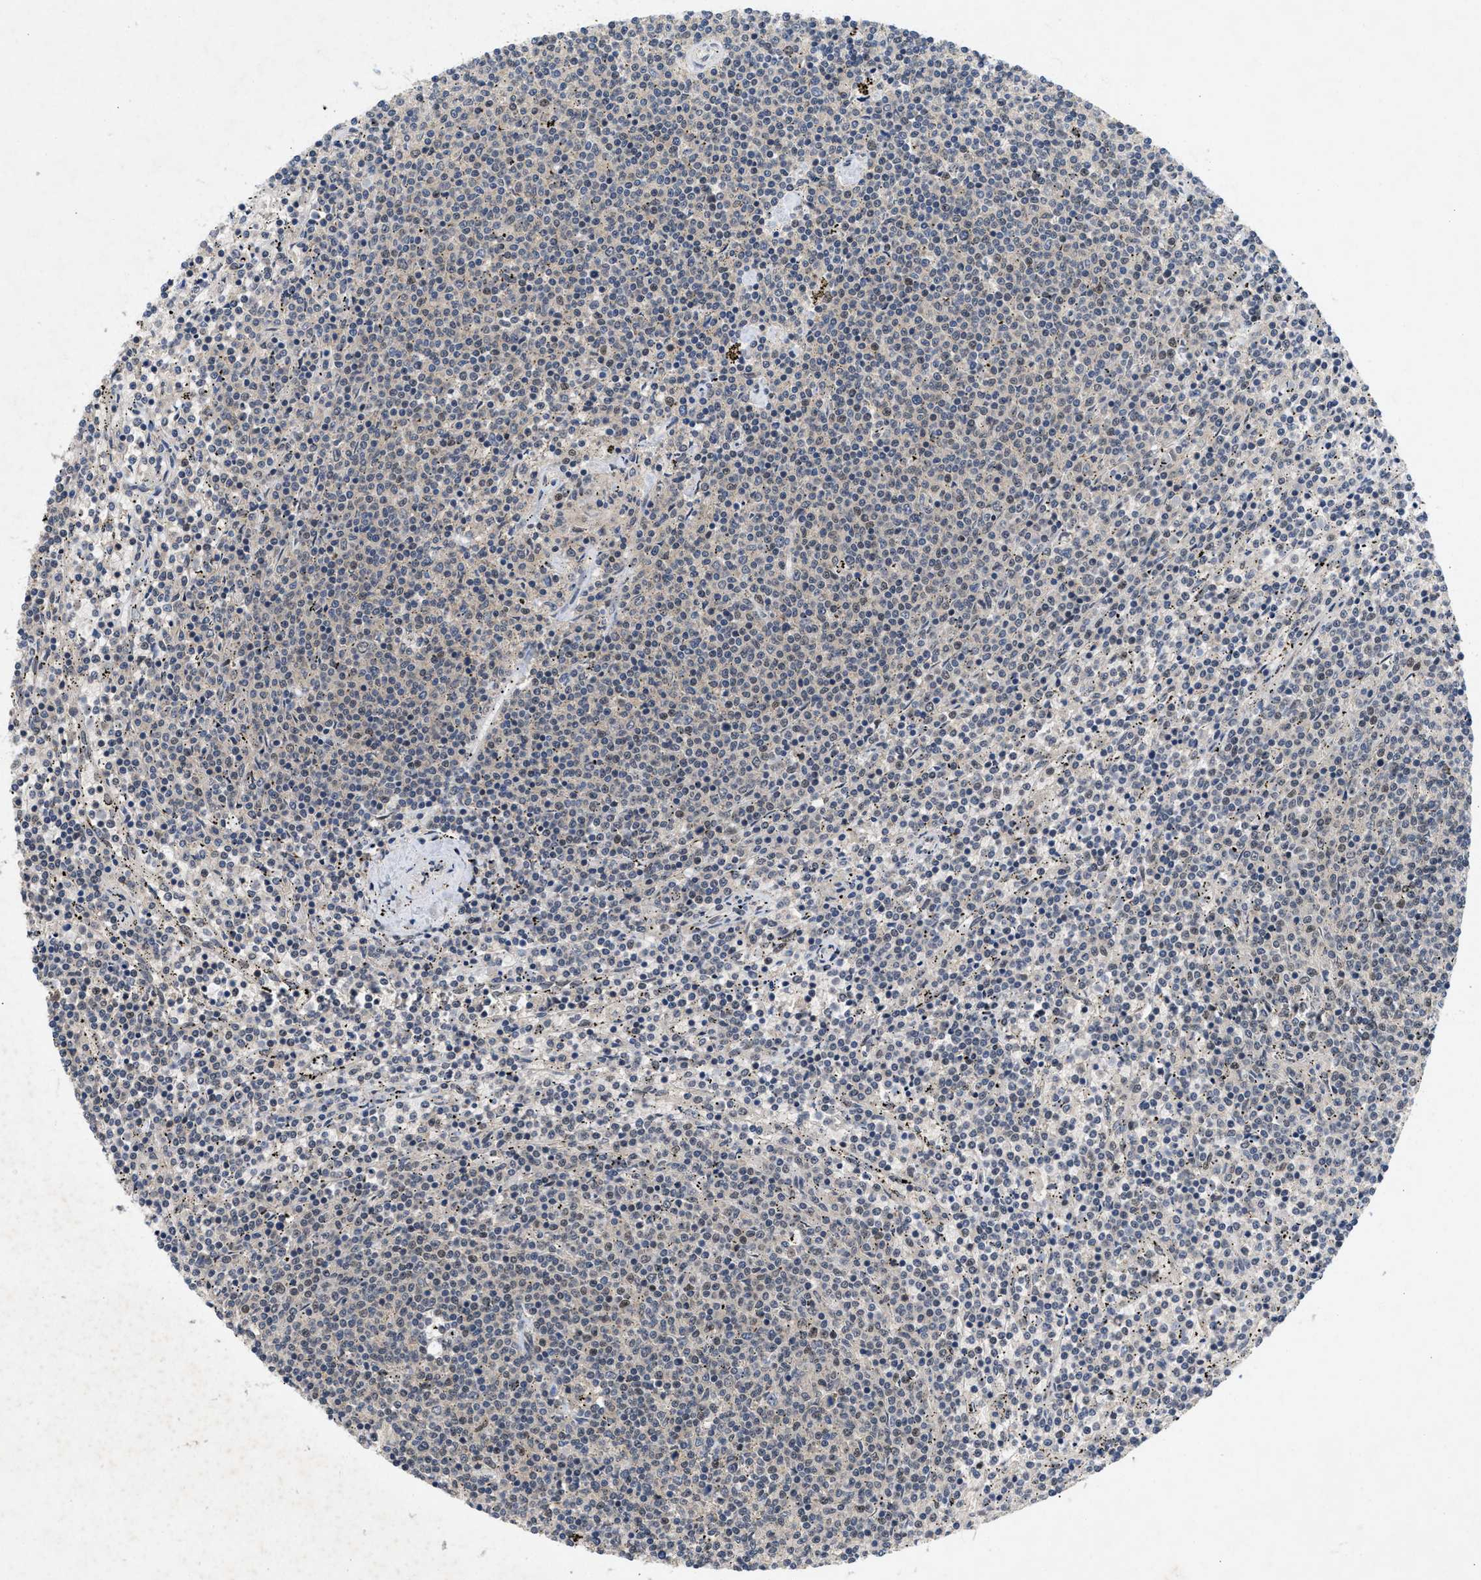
{"staining": {"intensity": "weak", "quantity": "<25%", "location": "nuclear"}, "tissue": "lymphoma", "cell_type": "Tumor cells", "image_type": "cancer", "snomed": [{"axis": "morphology", "description": "Malignant lymphoma, non-Hodgkin's type, Low grade"}, {"axis": "topography", "description": "Spleen"}], "caption": "Tumor cells are negative for protein expression in human malignant lymphoma, non-Hodgkin's type (low-grade).", "gene": "ZNF346", "patient": {"sex": "female", "age": 50}}